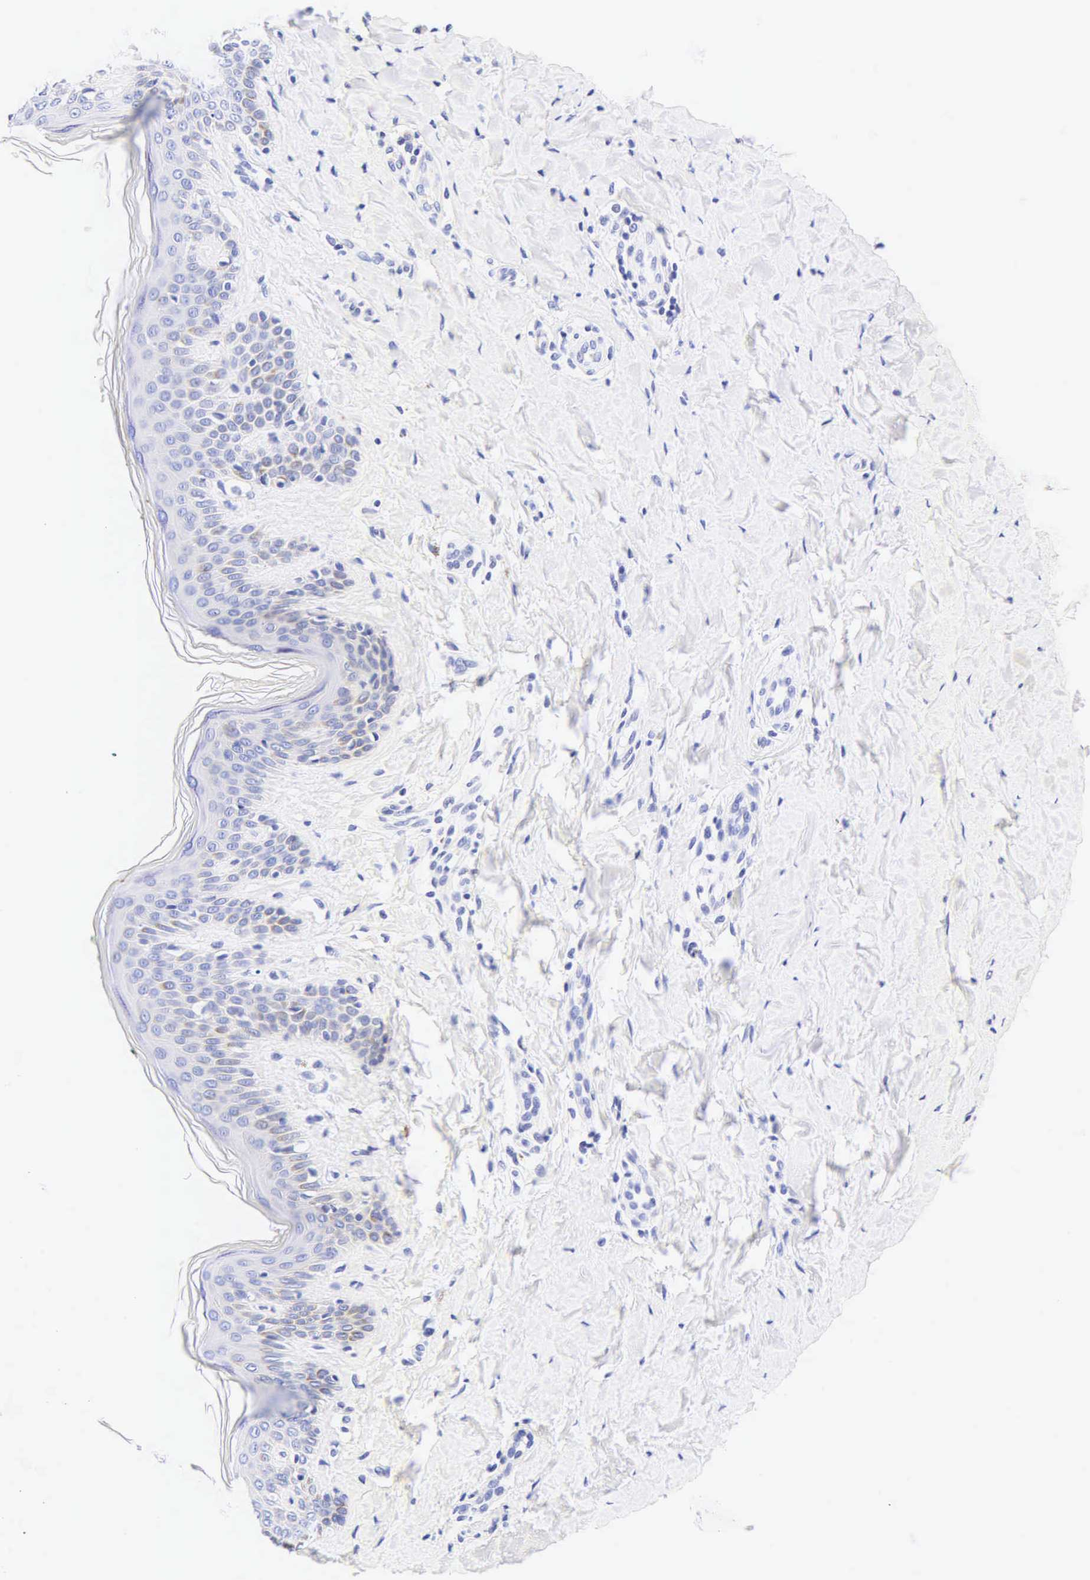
{"staining": {"intensity": "negative", "quantity": "none", "location": "none"}, "tissue": "melanoma", "cell_type": "Tumor cells", "image_type": "cancer", "snomed": [{"axis": "morphology", "description": "Malignant melanoma, NOS"}, {"axis": "topography", "description": "Skin"}], "caption": "Tumor cells are negative for brown protein staining in melanoma.", "gene": "CALD1", "patient": {"sex": "male", "age": 45}}